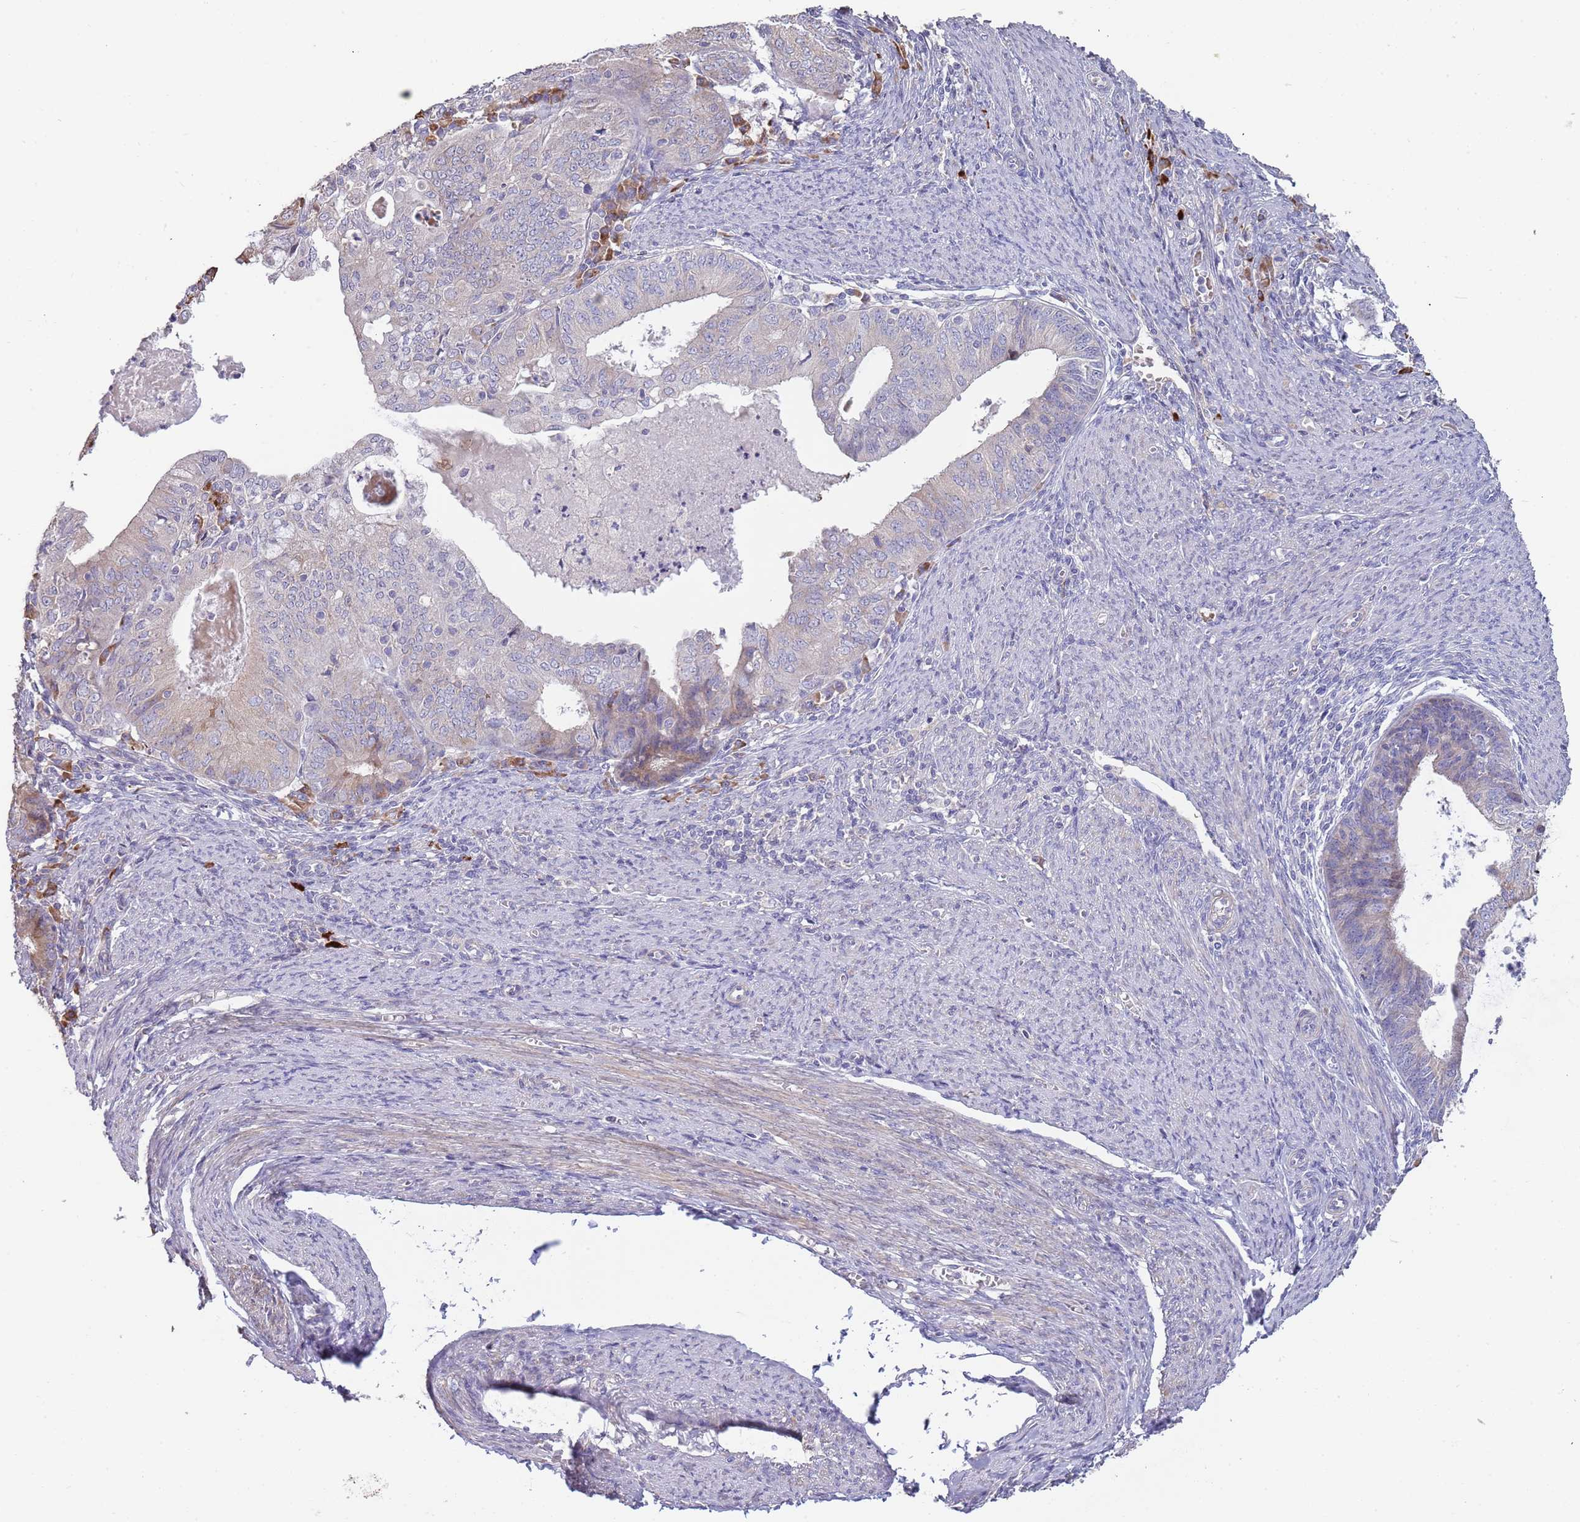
{"staining": {"intensity": "moderate", "quantity": "<25%", "location": "cytoplasmic/membranous"}, "tissue": "endometrial cancer", "cell_type": "Tumor cells", "image_type": "cancer", "snomed": [{"axis": "morphology", "description": "Adenocarcinoma, NOS"}, {"axis": "topography", "description": "Endometrium"}], "caption": "Immunohistochemistry of adenocarcinoma (endometrial) reveals low levels of moderate cytoplasmic/membranous staining in about <25% of tumor cells.", "gene": "SUSD1", "patient": {"sex": "female", "age": 57}}